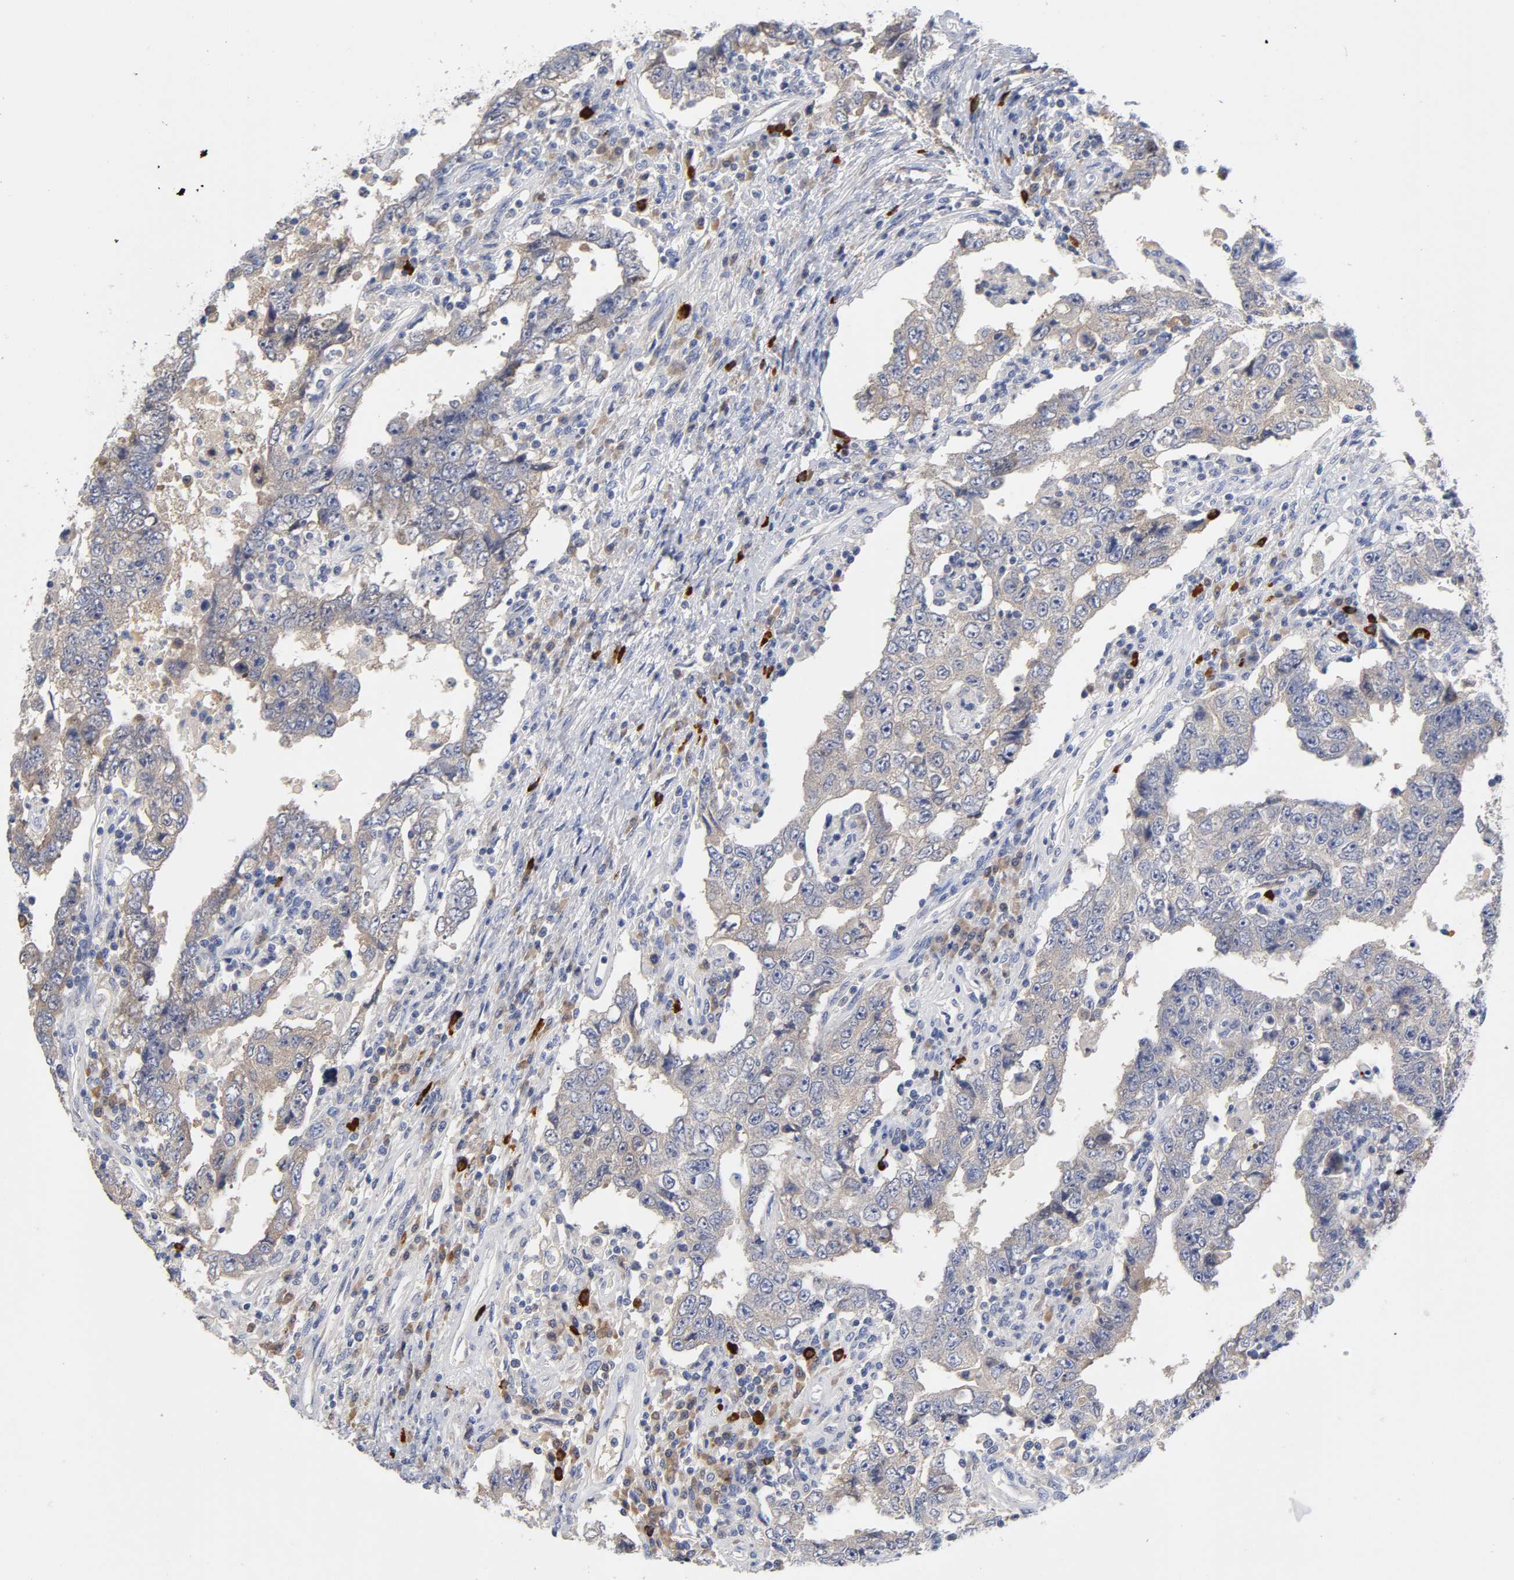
{"staining": {"intensity": "moderate", "quantity": ">75%", "location": "cytoplasmic/membranous"}, "tissue": "testis cancer", "cell_type": "Tumor cells", "image_type": "cancer", "snomed": [{"axis": "morphology", "description": "Carcinoma, Embryonal, NOS"}, {"axis": "topography", "description": "Testis"}], "caption": "Human embryonal carcinoma (testis) stained with a protein marker exhibits moderate staining in tumor cells.", "gene": "RPS29", "patient": {"sex": "male", "age": 26}}